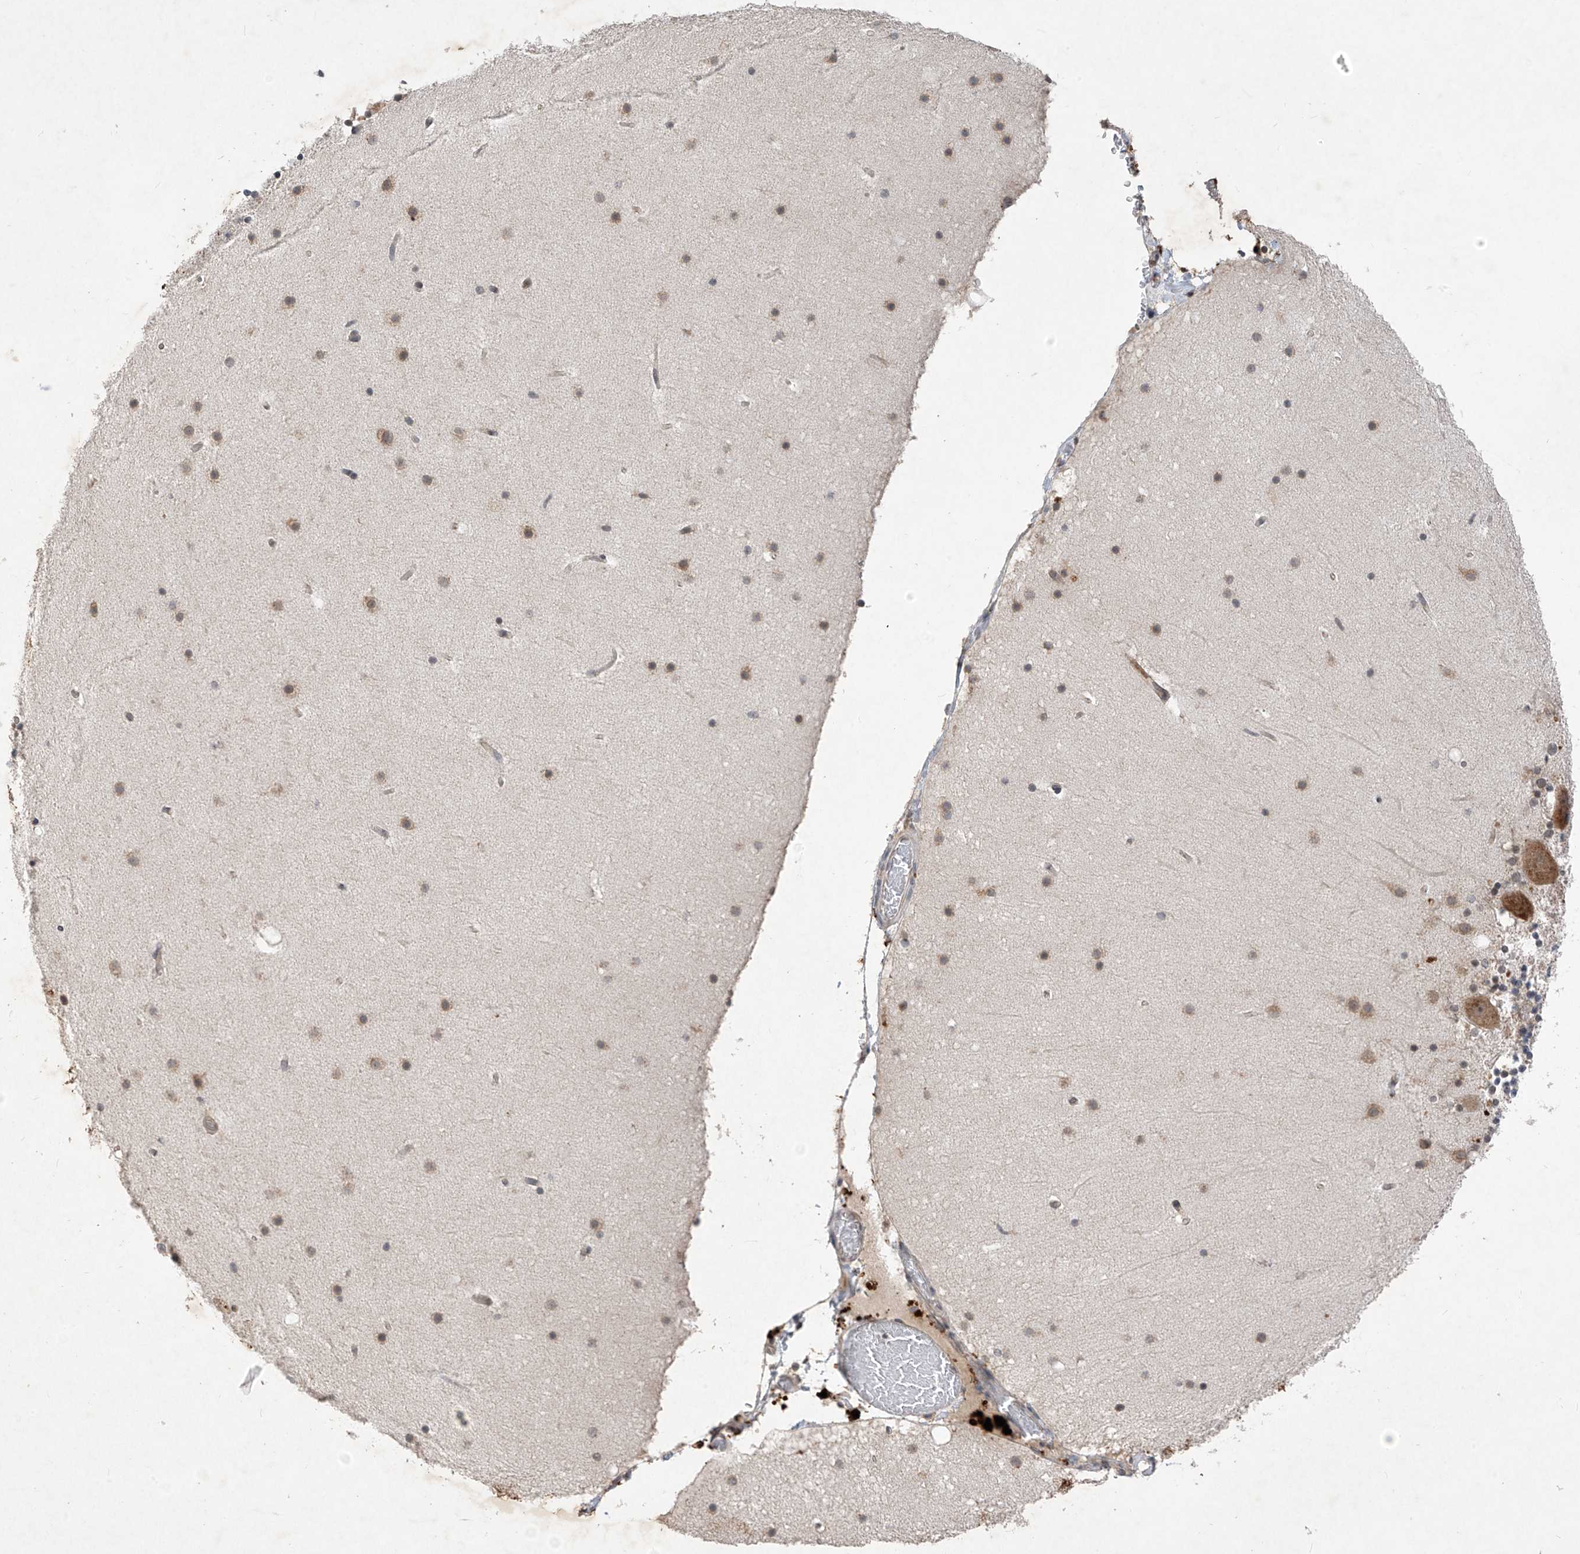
{"staining": {"intensity": "negative", "quantity": "none", "location": "none"}, "tissue": "cerebellum", "cell_type": "Cells in granular layer", "image_type": "normal", "snomed": [{"axis": "morphology", "description": "Normal tissue, NOS"}, {"axis": "topography", "description": "Cerebellum"}], "caption": "The image demonstrates no staining of cells in granular layer in unremarkable cerebellum. The staining was performed using DAB (3,3'-diaminobenzidine) to visualize the protein expression in brown, while the nuclei were stained in blue with hematoxylin (Magnification: 20x).", "gene": "RPL34", "patient": {"sex": "male", "age": 57}}